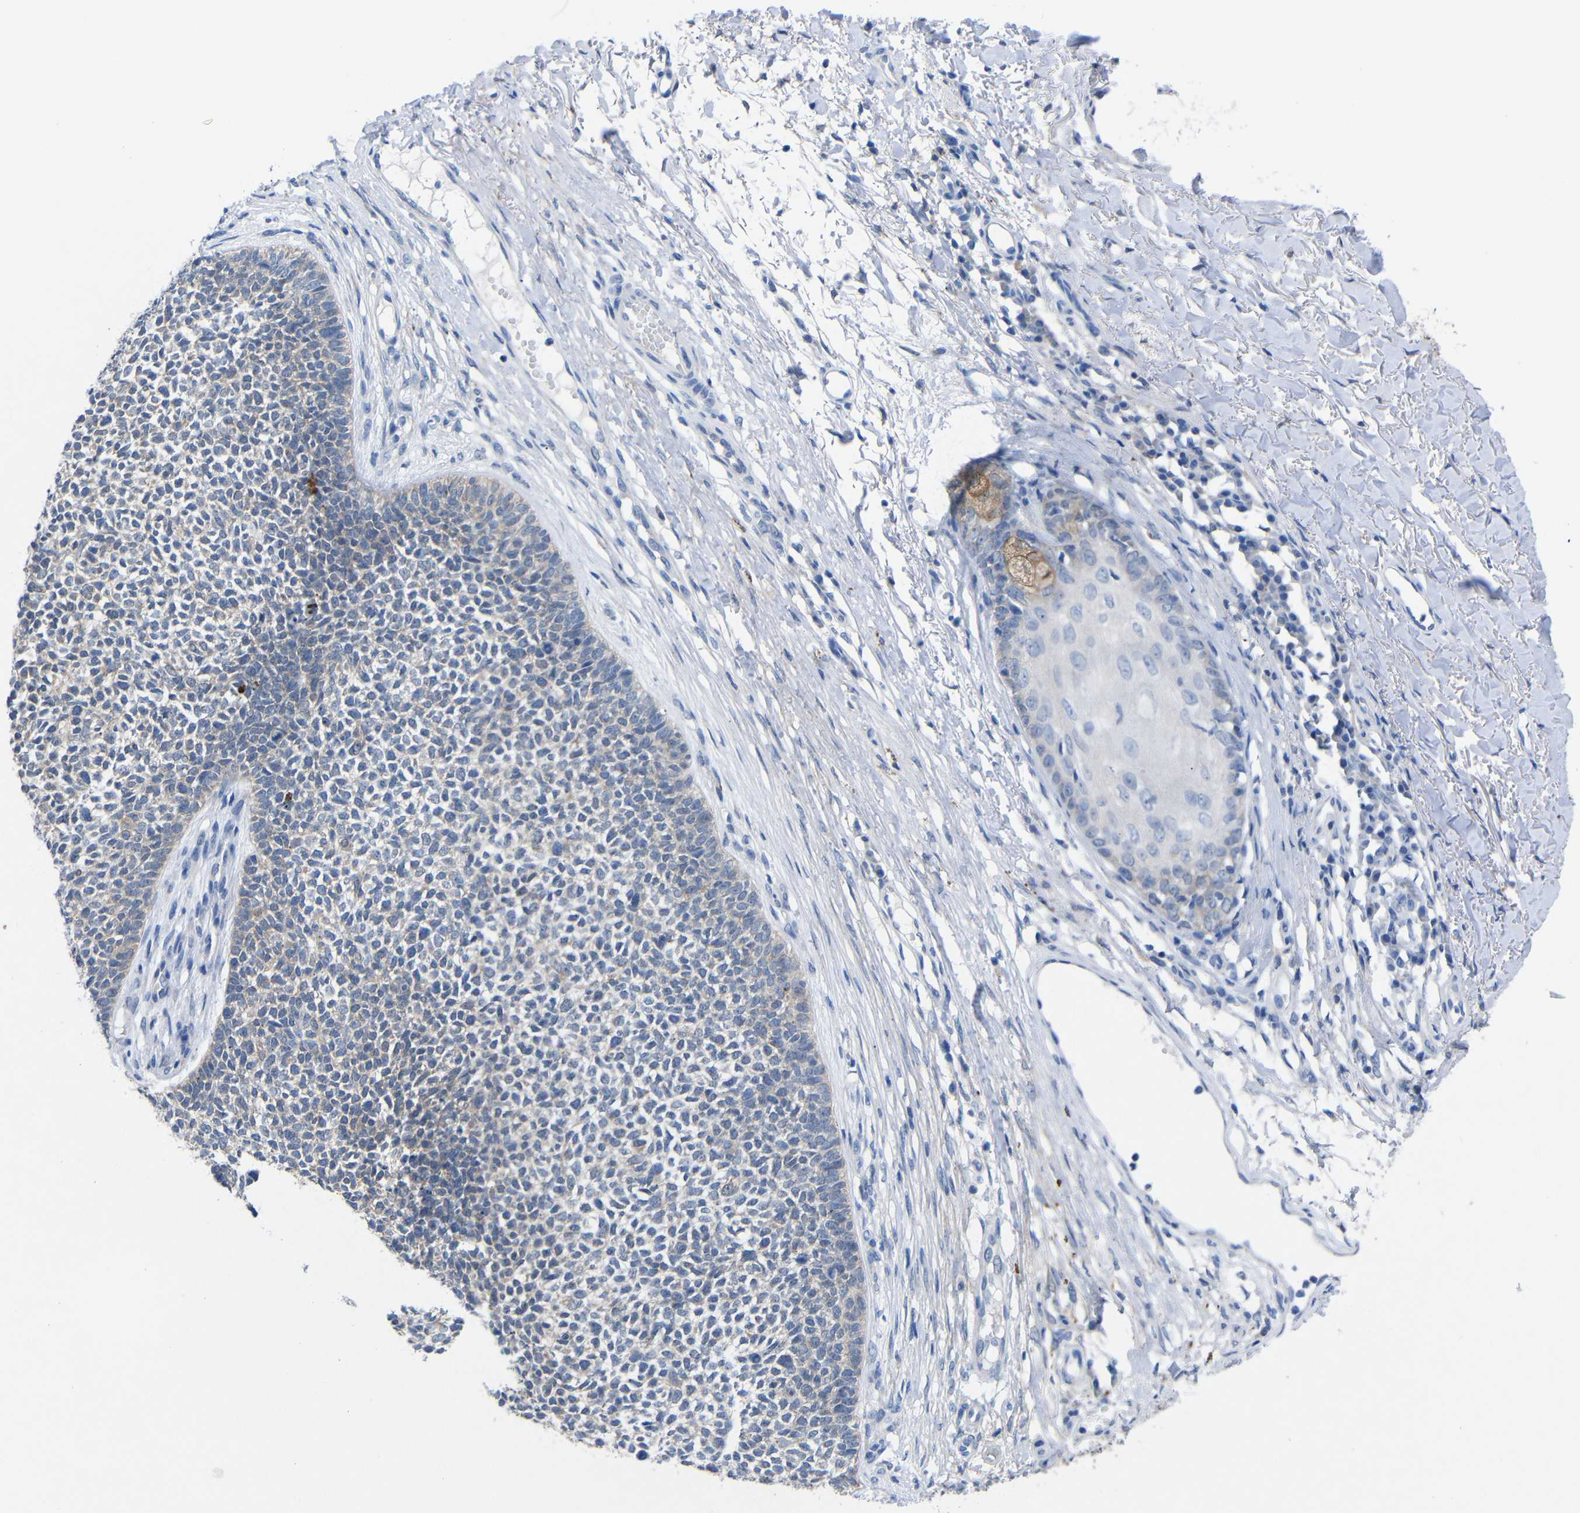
{"staining": {"intensity": "weak", "quantity": "25%-75%", "location": "cytoplasmic/membranous"}, "tissue": "skin cancer", "cell_type": "Tumor cells", "image_type": "cancer", "snomed": [{"axis": "morphology", "description": "Basal cell carcinoma"}, {"axis": "topography", "description": "Skin"}], "caption": "A high-resolution image shows IHC staining of skin basal cell carcinoma, which reveals weak cytoplasmic/membranous staining in about 25%-75% of tumor cells.", "gene": "PEBP1", "patient": {"sex": "female", "age": 84}}